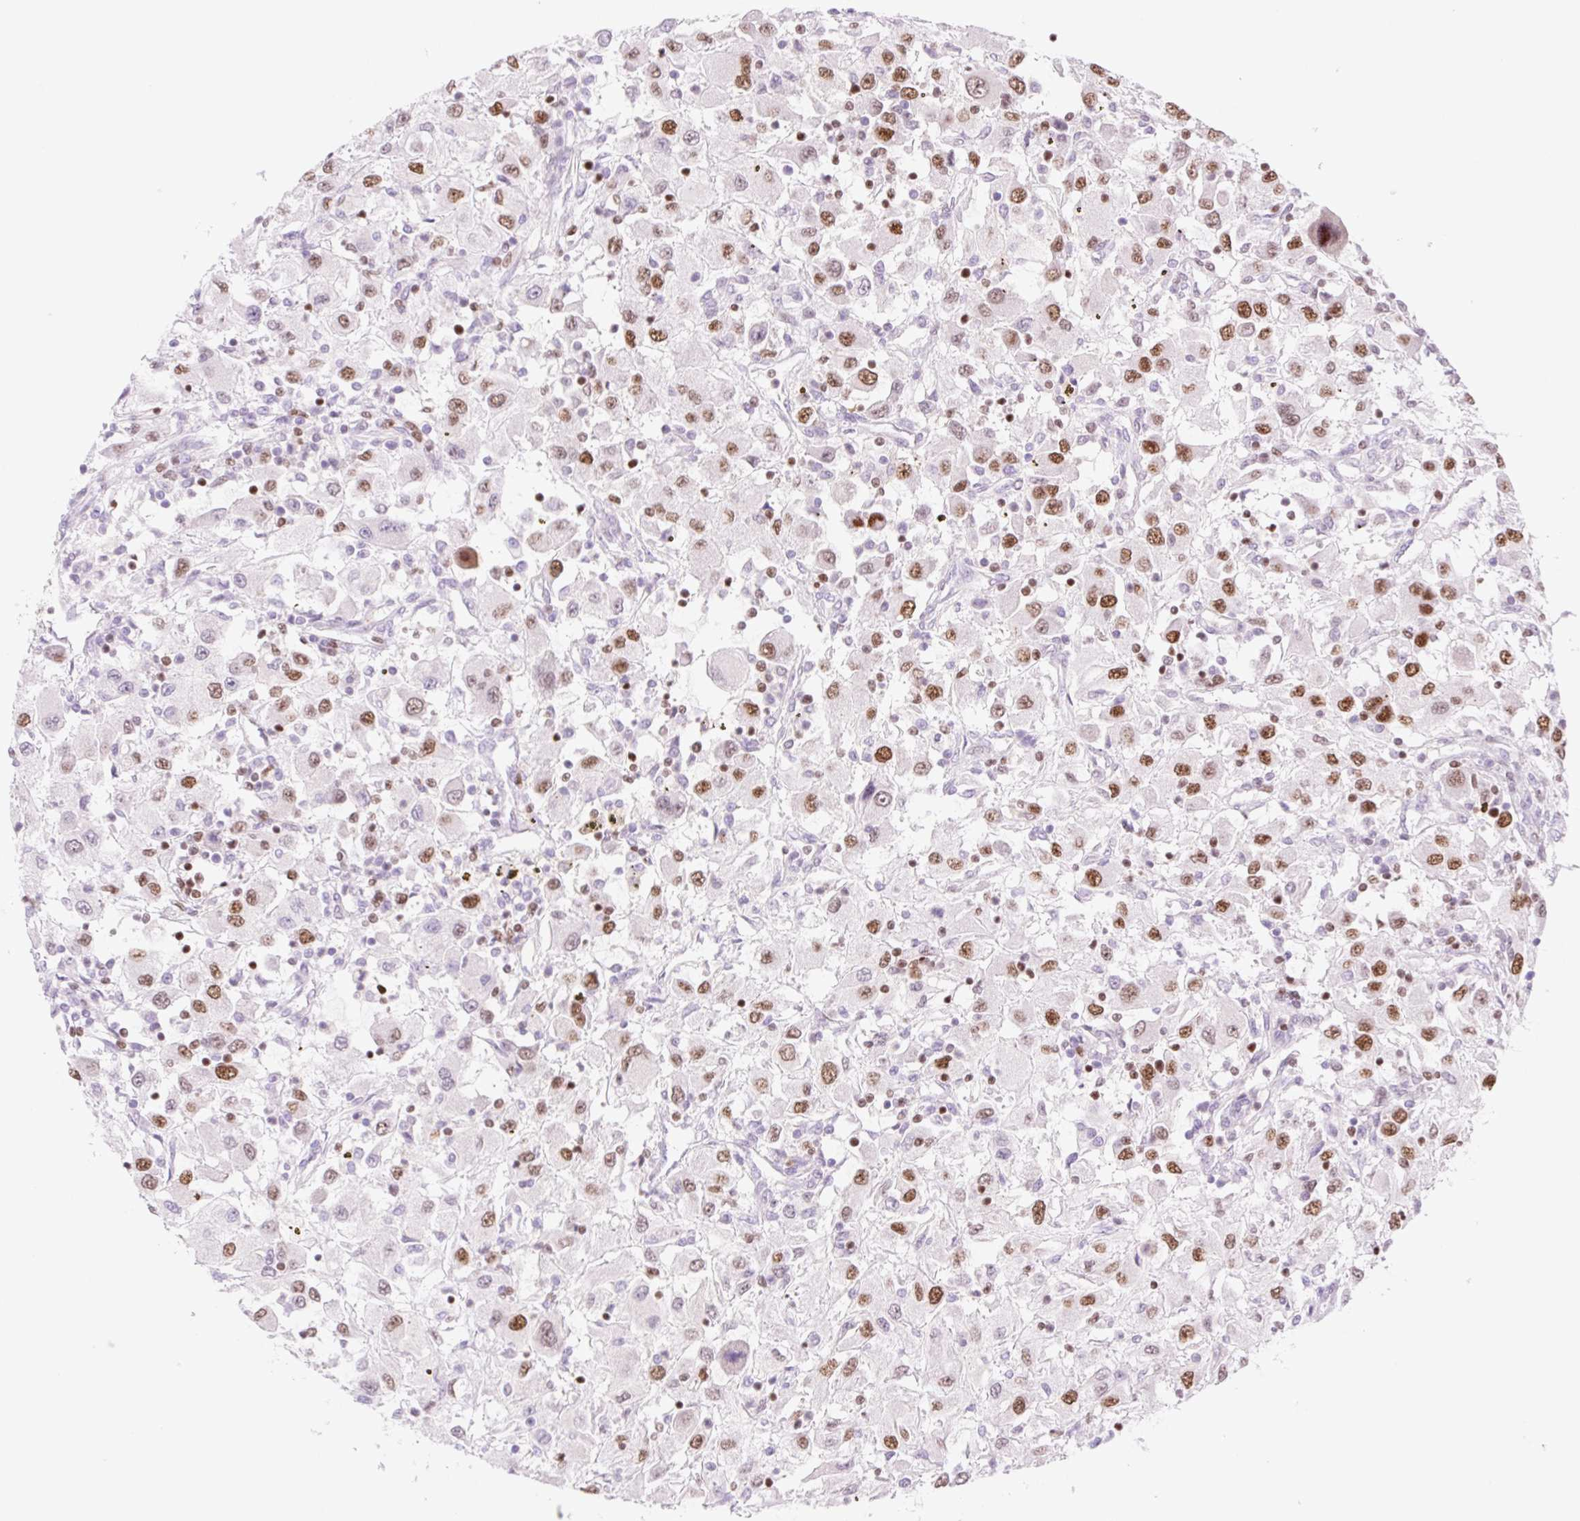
{"staining": {"intensity": "moderate", "quantity": "25%-75%", "location": "nuclear"}, "tissue": "renal cancer", "cell_type": "Tumor cells", "image_type": "cancer", "snomed": [{"axis": "morphology", "description": "Adenocarcinoma, NOS"}, {"axis": "topography", "description": "Kidney"}], "caption": "Moderate nuclear expression is identified in about 25%-75% of tumor cells in adenocarcinoma (renal). (IHC, brightfield microscopy, high magnification).", "gene": "PRDM11", "patient": {"sex": "female", "age": 67}}